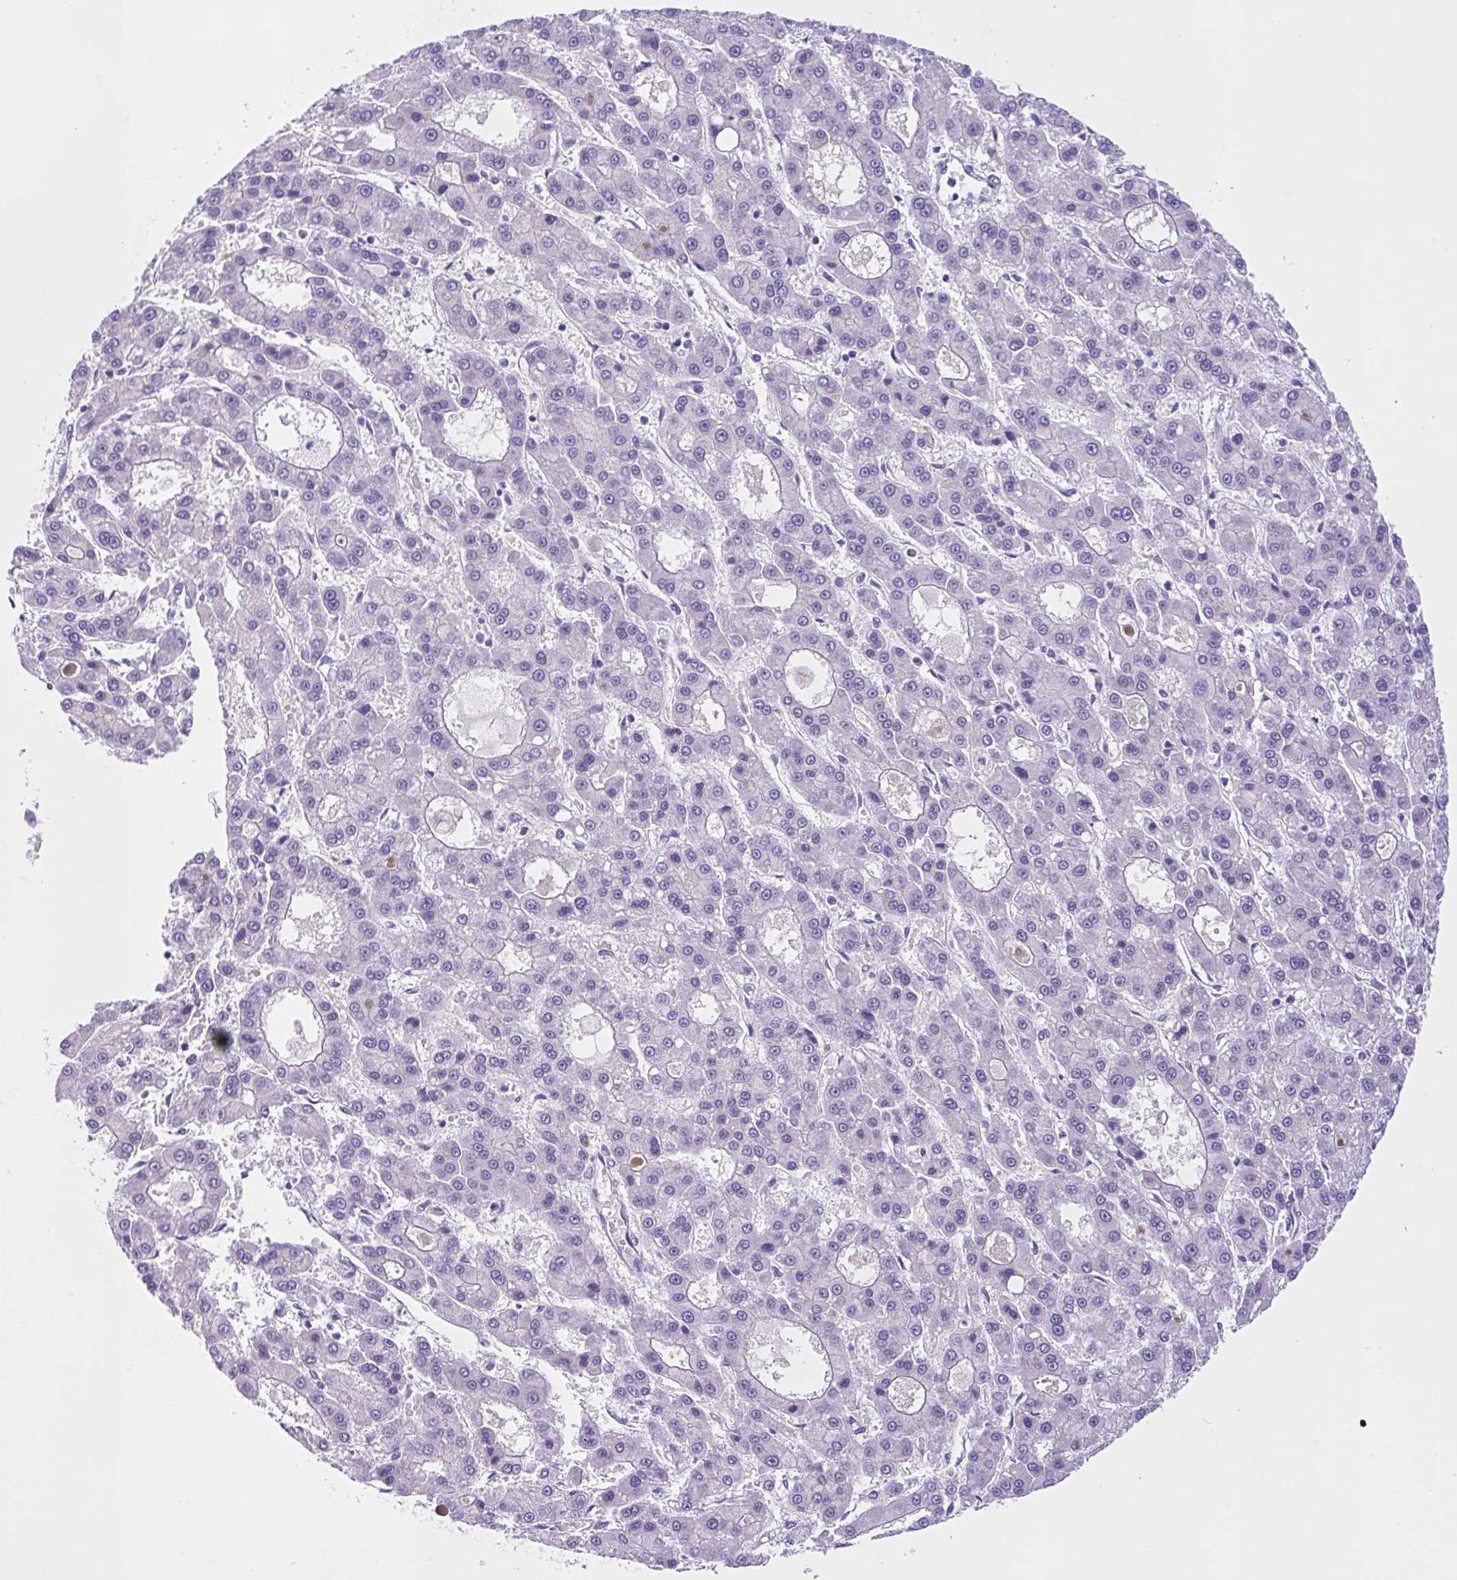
{"staining": {"intensity": "negative", "quantity": "none", "location": "none"}, "tissue": "liver cancer", "cell_type": "Tumor cells", "image_type": "cancer", "snomed": [{"axis": "morphology", "description": "Carcinoma, Hepatocellular, NOS"}, {"axis": "topography", "description": "Liver"}], "caption": "Tumor cells are negative for protein expression in human hepatocellular carcinoma (liver).", "gene": "ZNF319", "patient": {"sex": "male", "age": 70}}